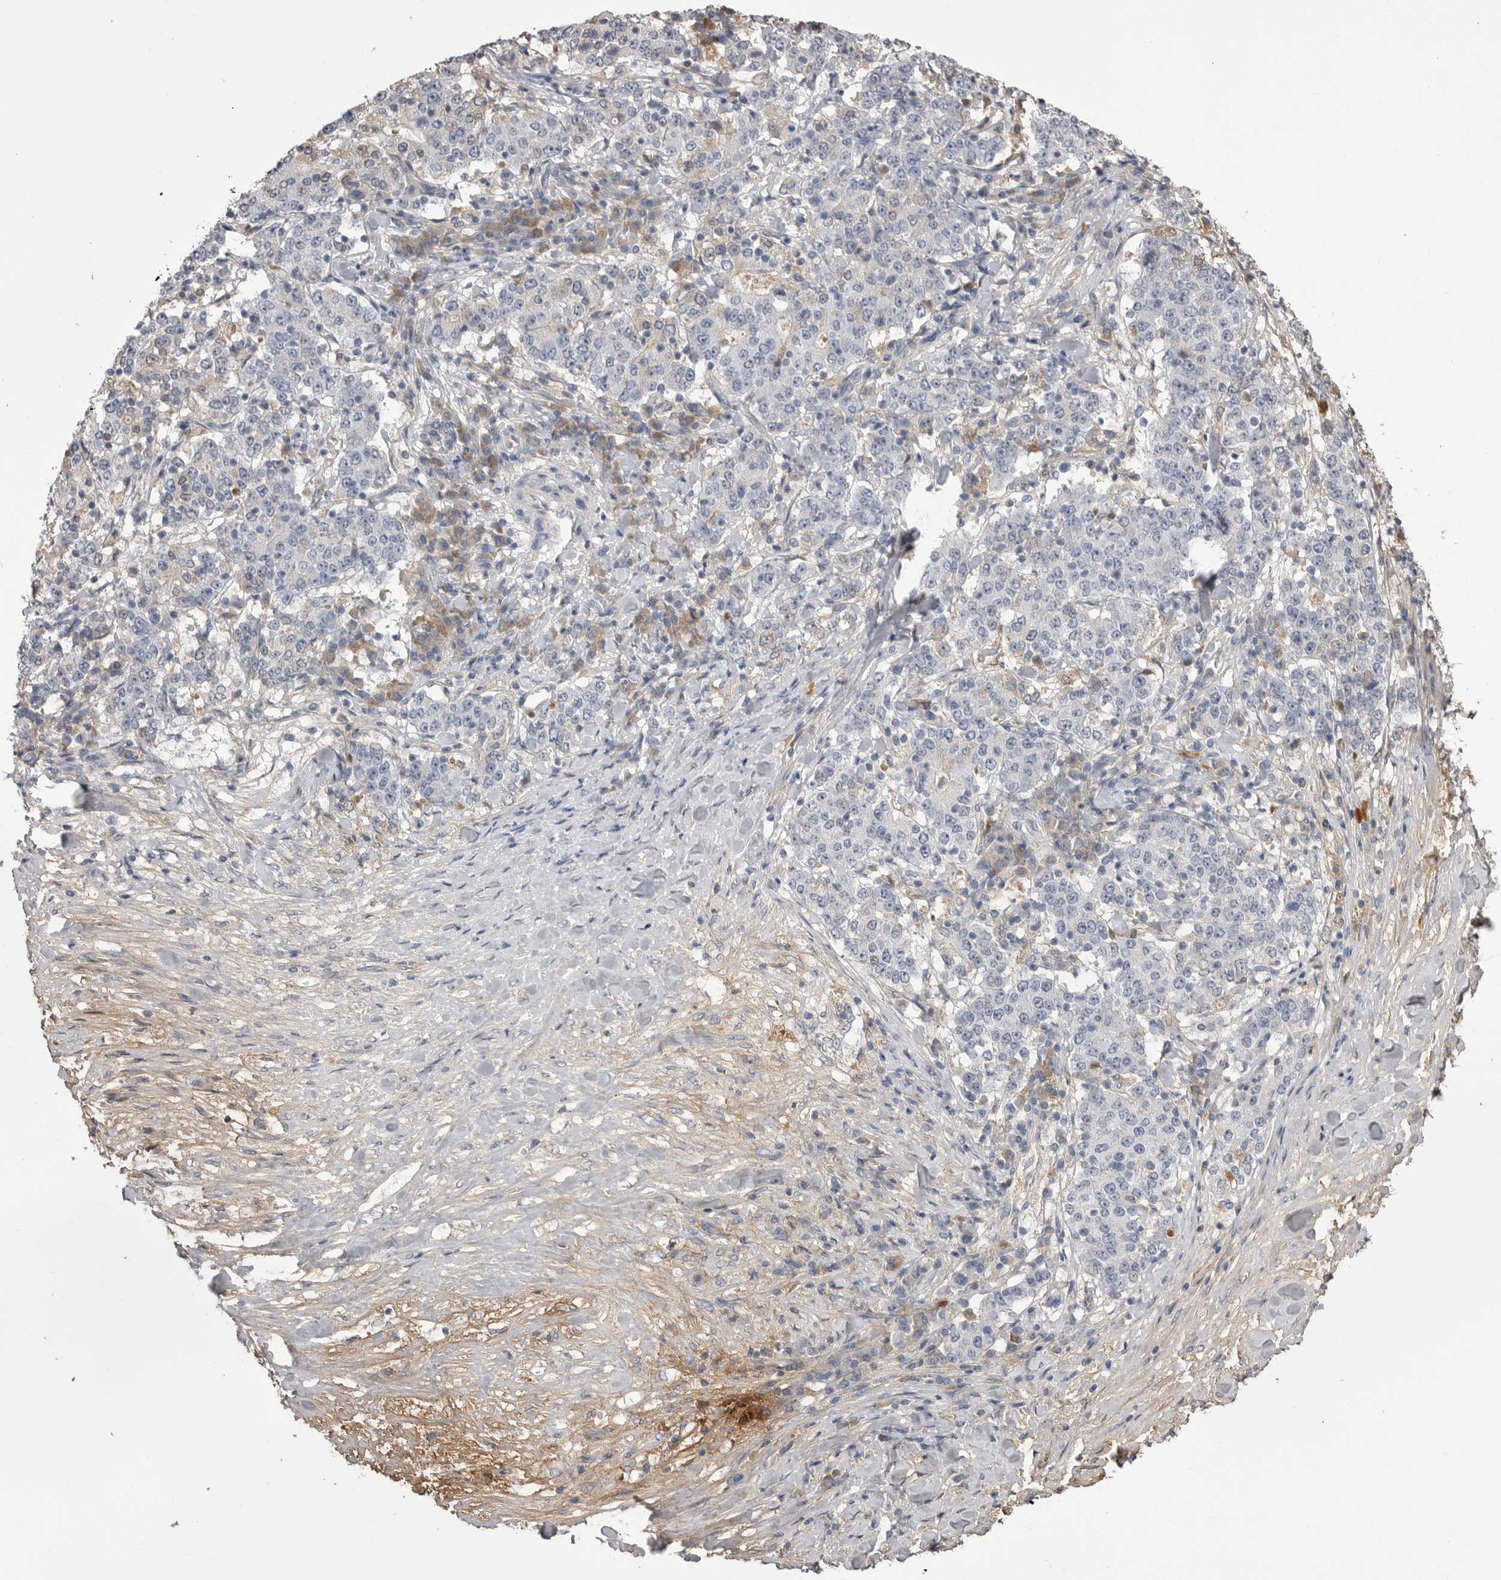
{"staining": {"intensity": "negative", "quantity": "none", "location": "none"}, "tissue": "stomach cancer", "cell_type": "Tumor cells", "image_type": "cancer", "snomed": [{"axis": "morphology", "description": "Adenocarcinoma, NOS"}, {"axis": "topography", "description": "Stomach"}], "caption": "The histopathology image shows no staining of tumor cells in adenocarcinoma (stomach).", "gene": "AHSG", "patient": {"sex": "male", "age": 59}}